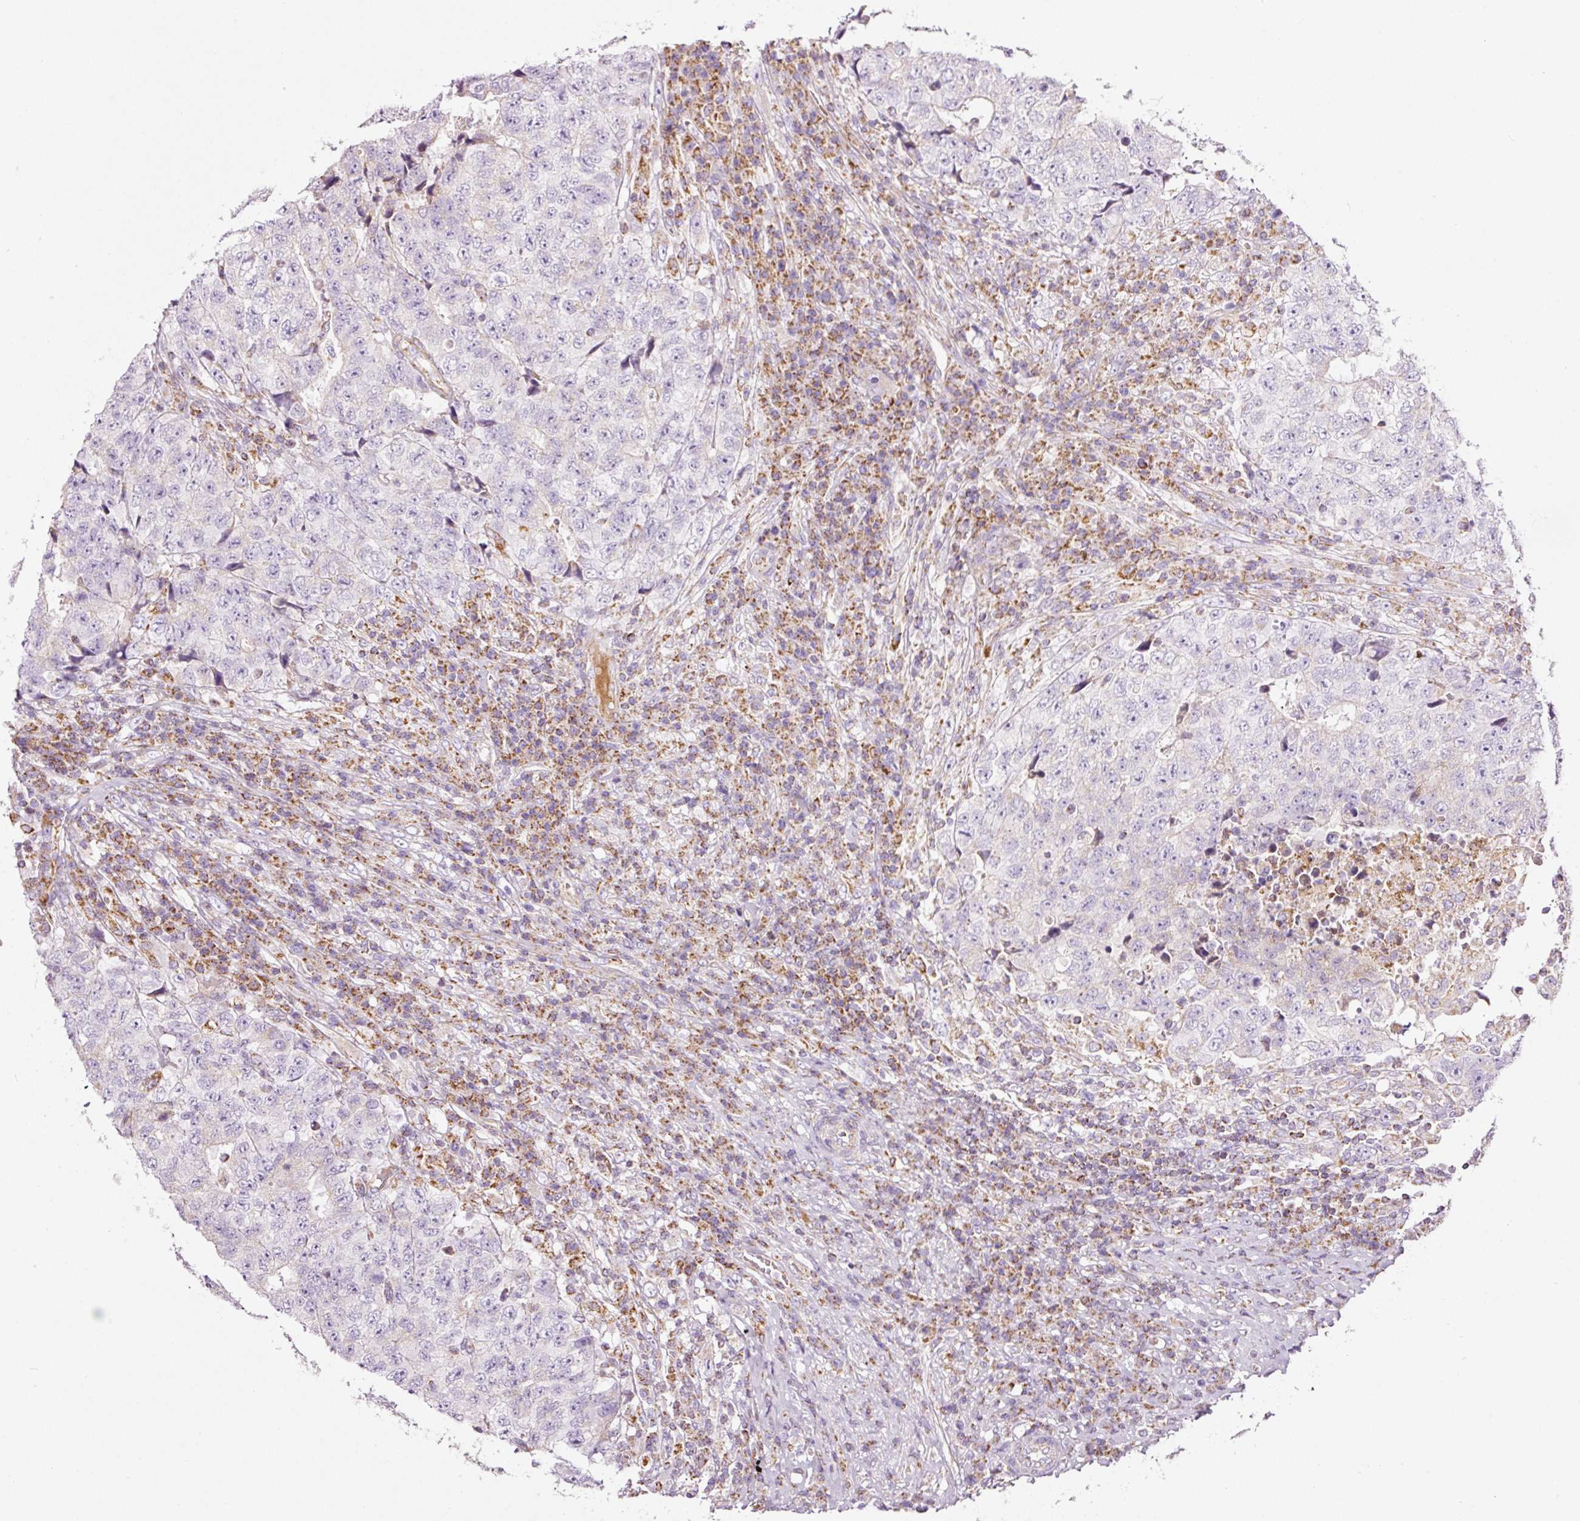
{"staining": {"intensity": "negative", "quantity": "none", "location": "none"}, "tissue": "testis cancer", "cell_type": "Tumor cells", "image_type": "cancer", "snomed": [{"axis": "morphology", "description": "Necrosis, NOS"}, {"axis": "morphology", "description": "Carcinoma, Embryonal, NOS"}, {"axis": "topography", "description": "Testis"}], "caption": "Human embryonal carcinoma (testis) stained for a protein using immunohistochemistry exhibits no staining in tumor cells.", "gene": "SDHA", "patient": {"sex": "male", "age": 19}}